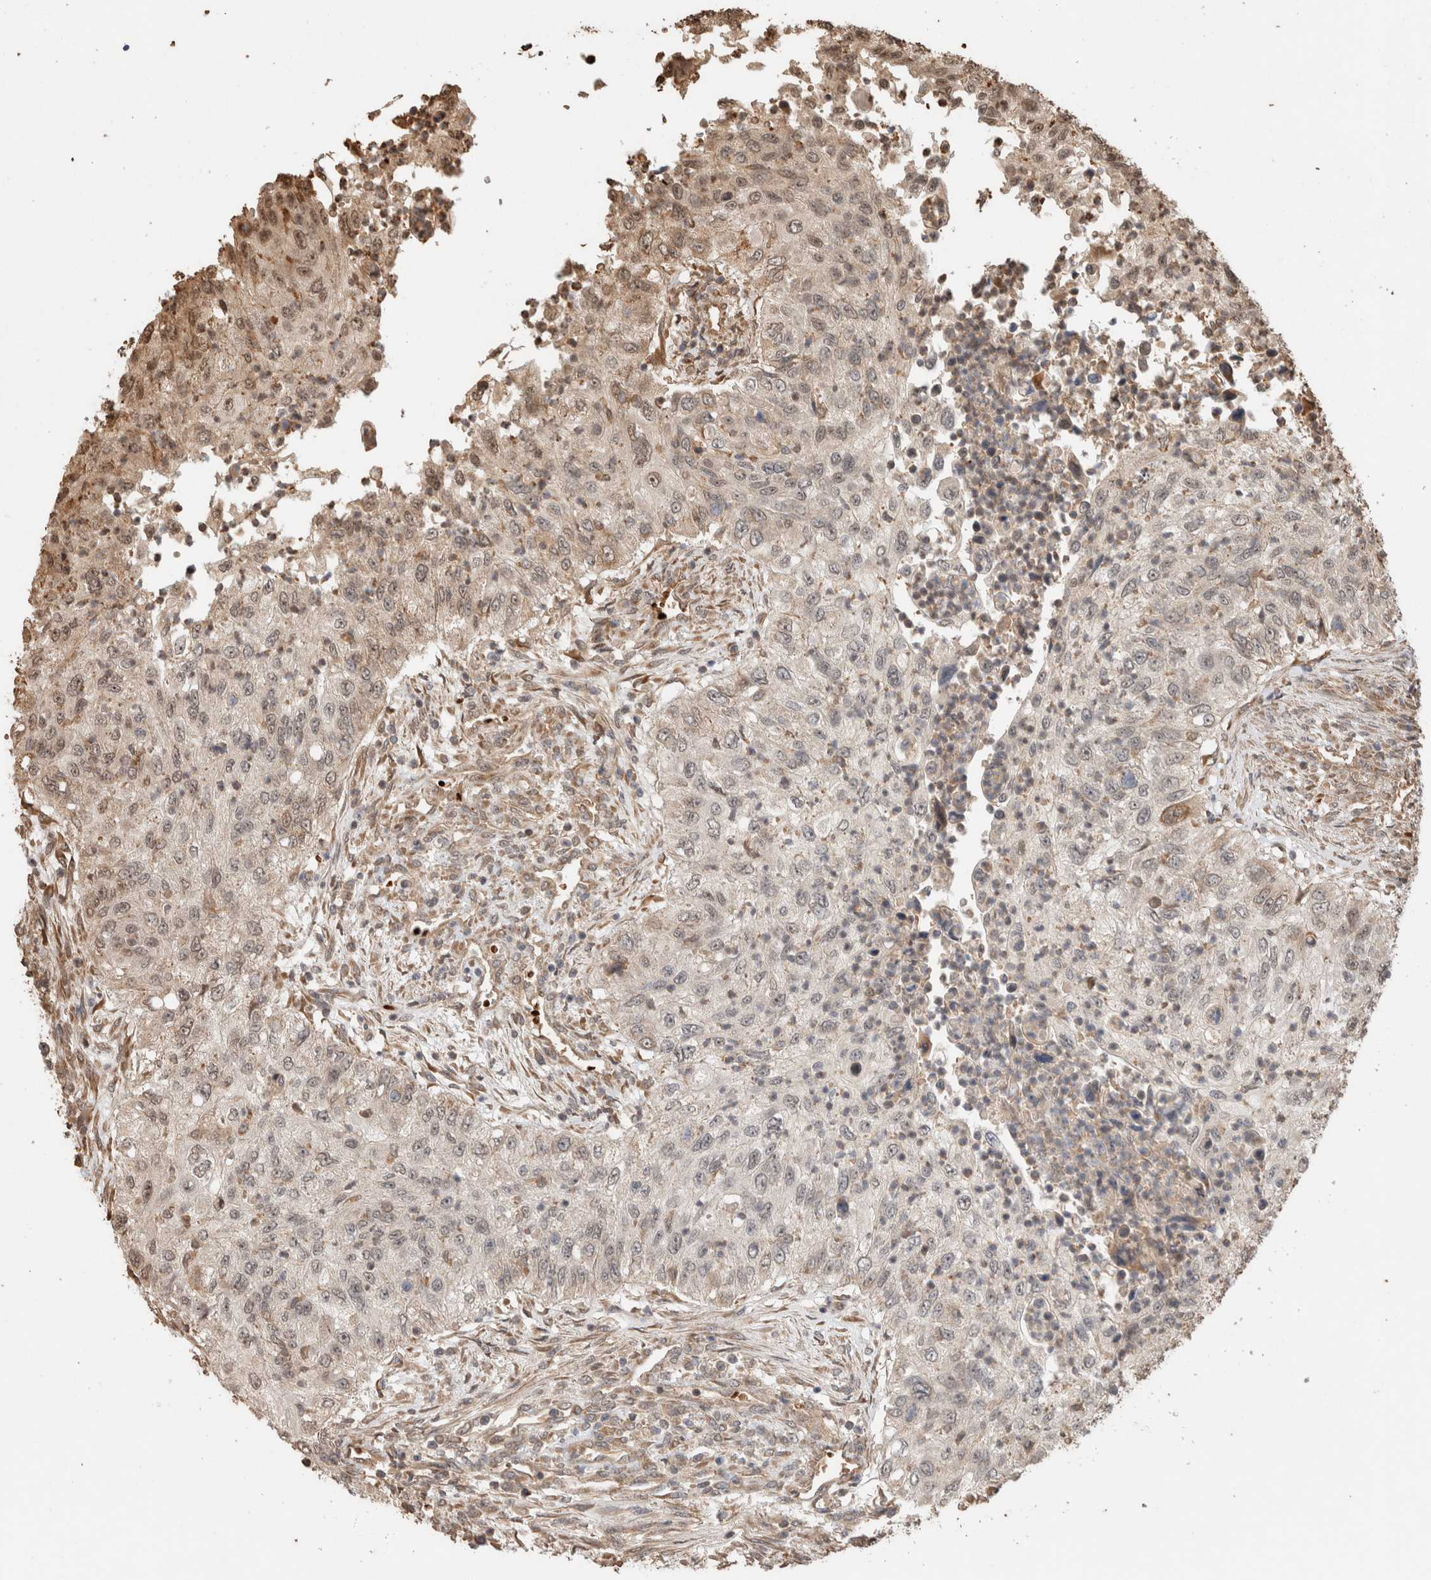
{"staining": {"intensity": "weak", "quantity": "25%-75%", "location": "cytoplasmic/membranous,nuclear"}, "tissue": "urothelial cancer", "cell_type": "Tumor cells", "image_type": "cancer", "snomed": [{"axis": "morphology", "description": "Urothelial carcinoma, High grade"}, {"axis": "topography", "description": "Urinary bladder"}], "caption": "A photomicrograph of urothelial cancer stained for a protein demonstrates weak cytoplasmic/membranous and nuclear brown staining in tumor cells. (DAB (3,3'-diaminobenzidine) IHC with brightfield microscopy, high magnification).", "gene": "OTUD6B", "patient": {"sex": "female", "age": 60}}